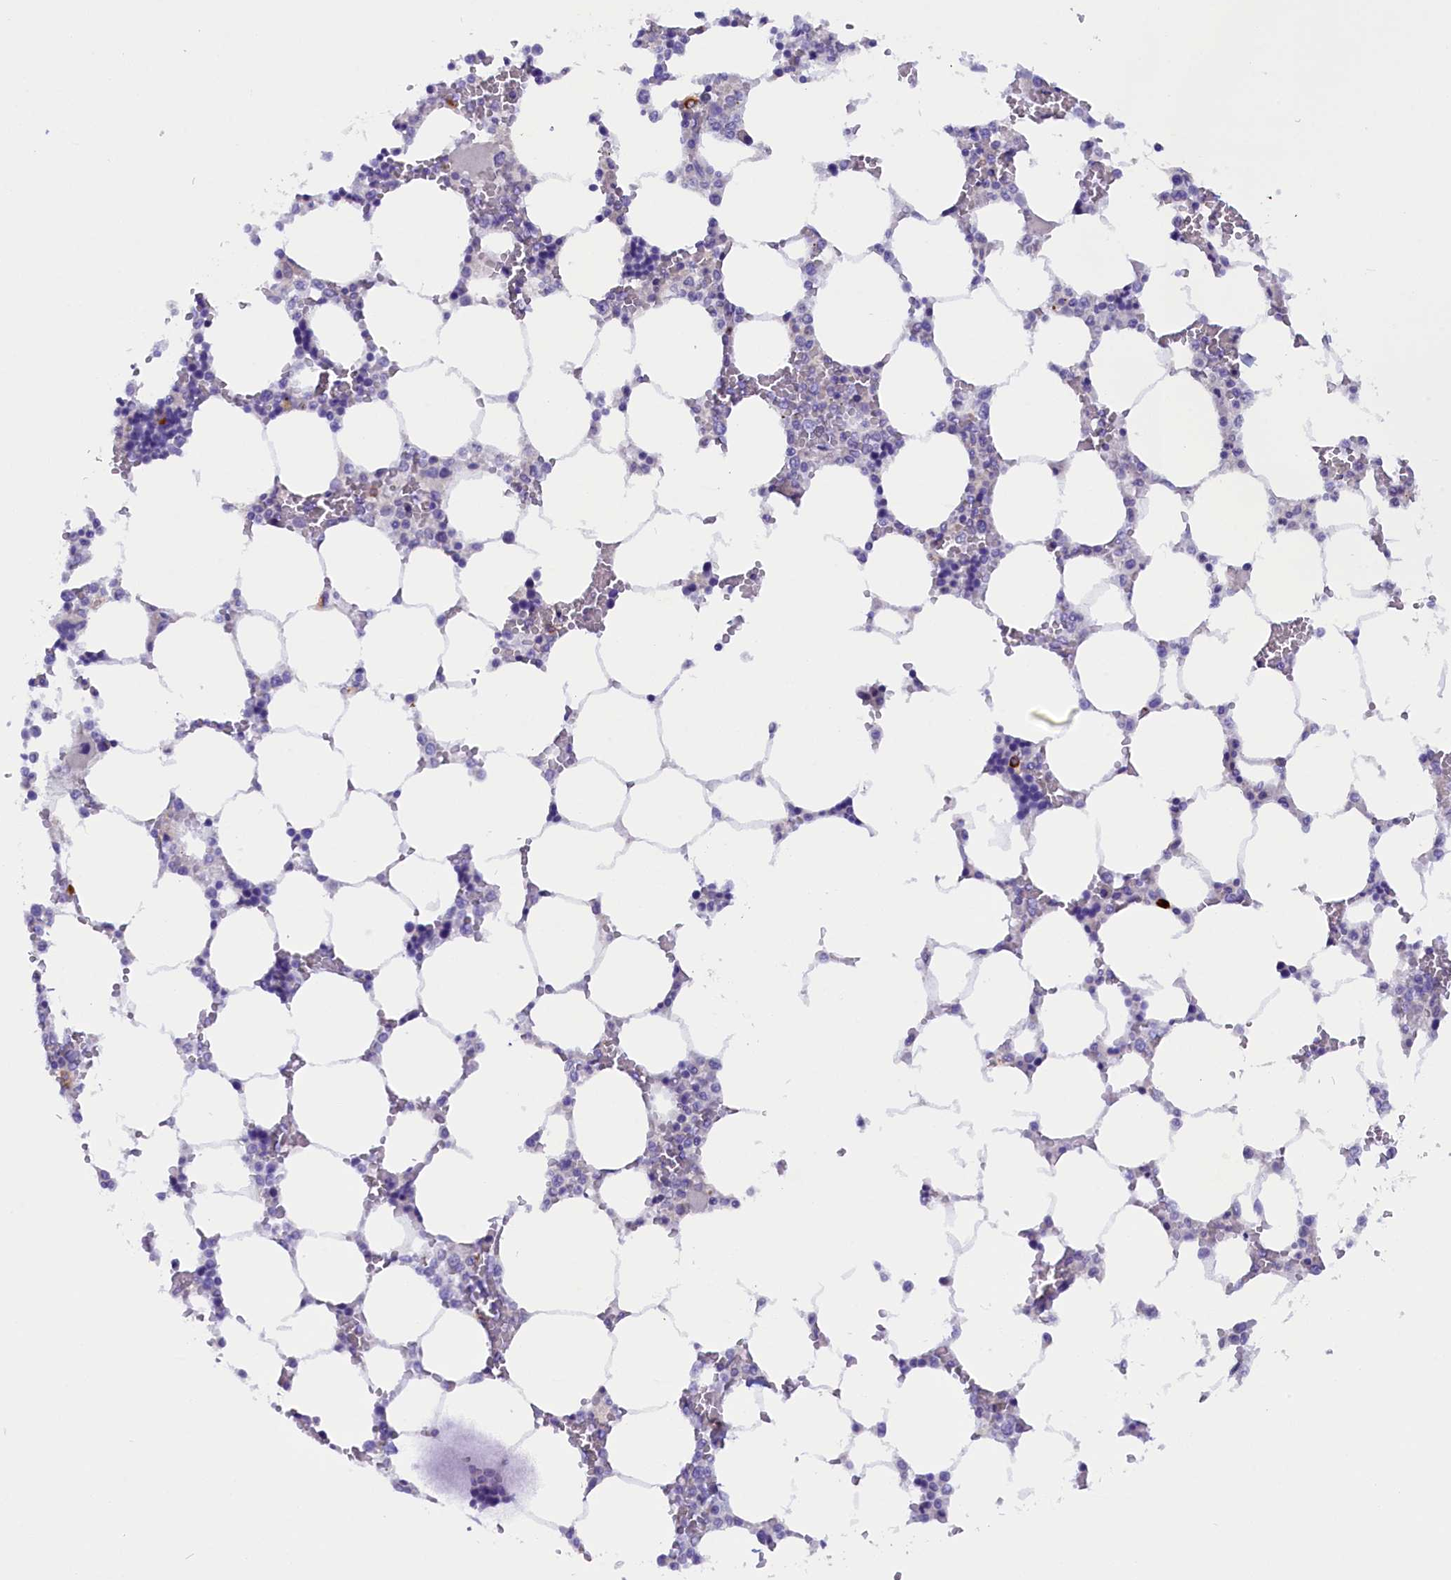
{"staining": {"intensity": "strong", "quantity": "<25%", "location": "cytoplasmic/membranous"}, "tissue": "bone marrow", "cell_type": "Hematopoietic cells", "image_type": "normal", "snomed": [{"axis": "morphology", "description": "Normal tissue, NOS"}, {"axis": "topography", "description": "Bone marrow"}], "caption": "Immunohistochemical staining of normal human bone marrow exhibits medium levels of strong cytoplasmic/membranous positivity in about <25% of hematopoietic cells.", "gene": "RTTN", "patient": {"sex": "male", "age": 64}}